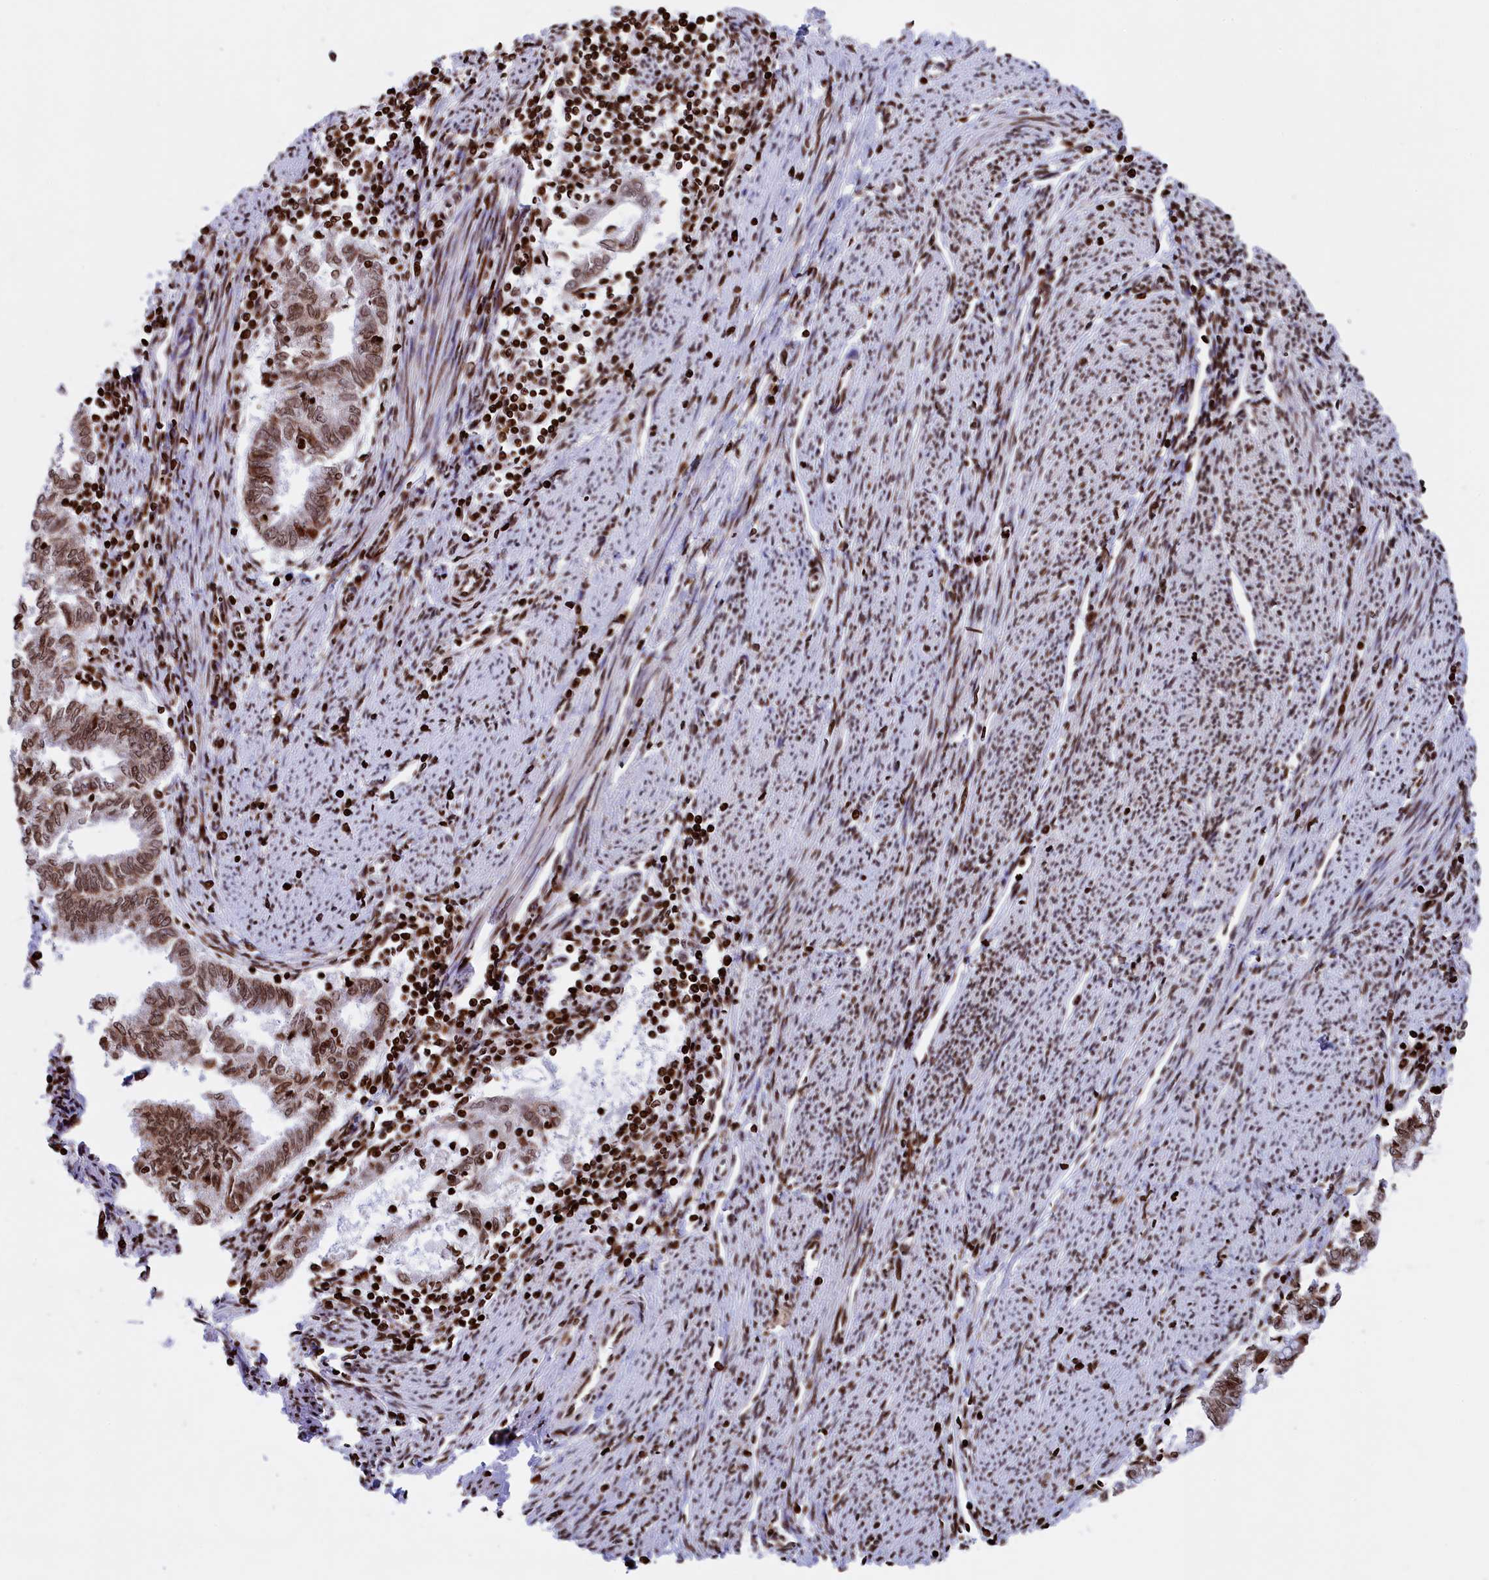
{"staining": {"intensity": "moderate", "quantity": ">75%", "location": "nuclear"}, "tissue": "endometrial cancer", "cell_type": "Tumor cells", "image_type": "cancer", "snomed": [{"axis": "morphology", "description": "Adenocarcinoma, NOS"}, {"axis": "topography", "description": "Endometrium"}], "caption": "Immunohistochemistry (IHC) image of human adenocarcinoma (endometrial) stained for a protein (brown), which displays medium levels of moderate nuclear positivity in approximately >75% of tumor cells.", "gene": "TIMM29", "patient": {"sex": "female", "age": 79}}